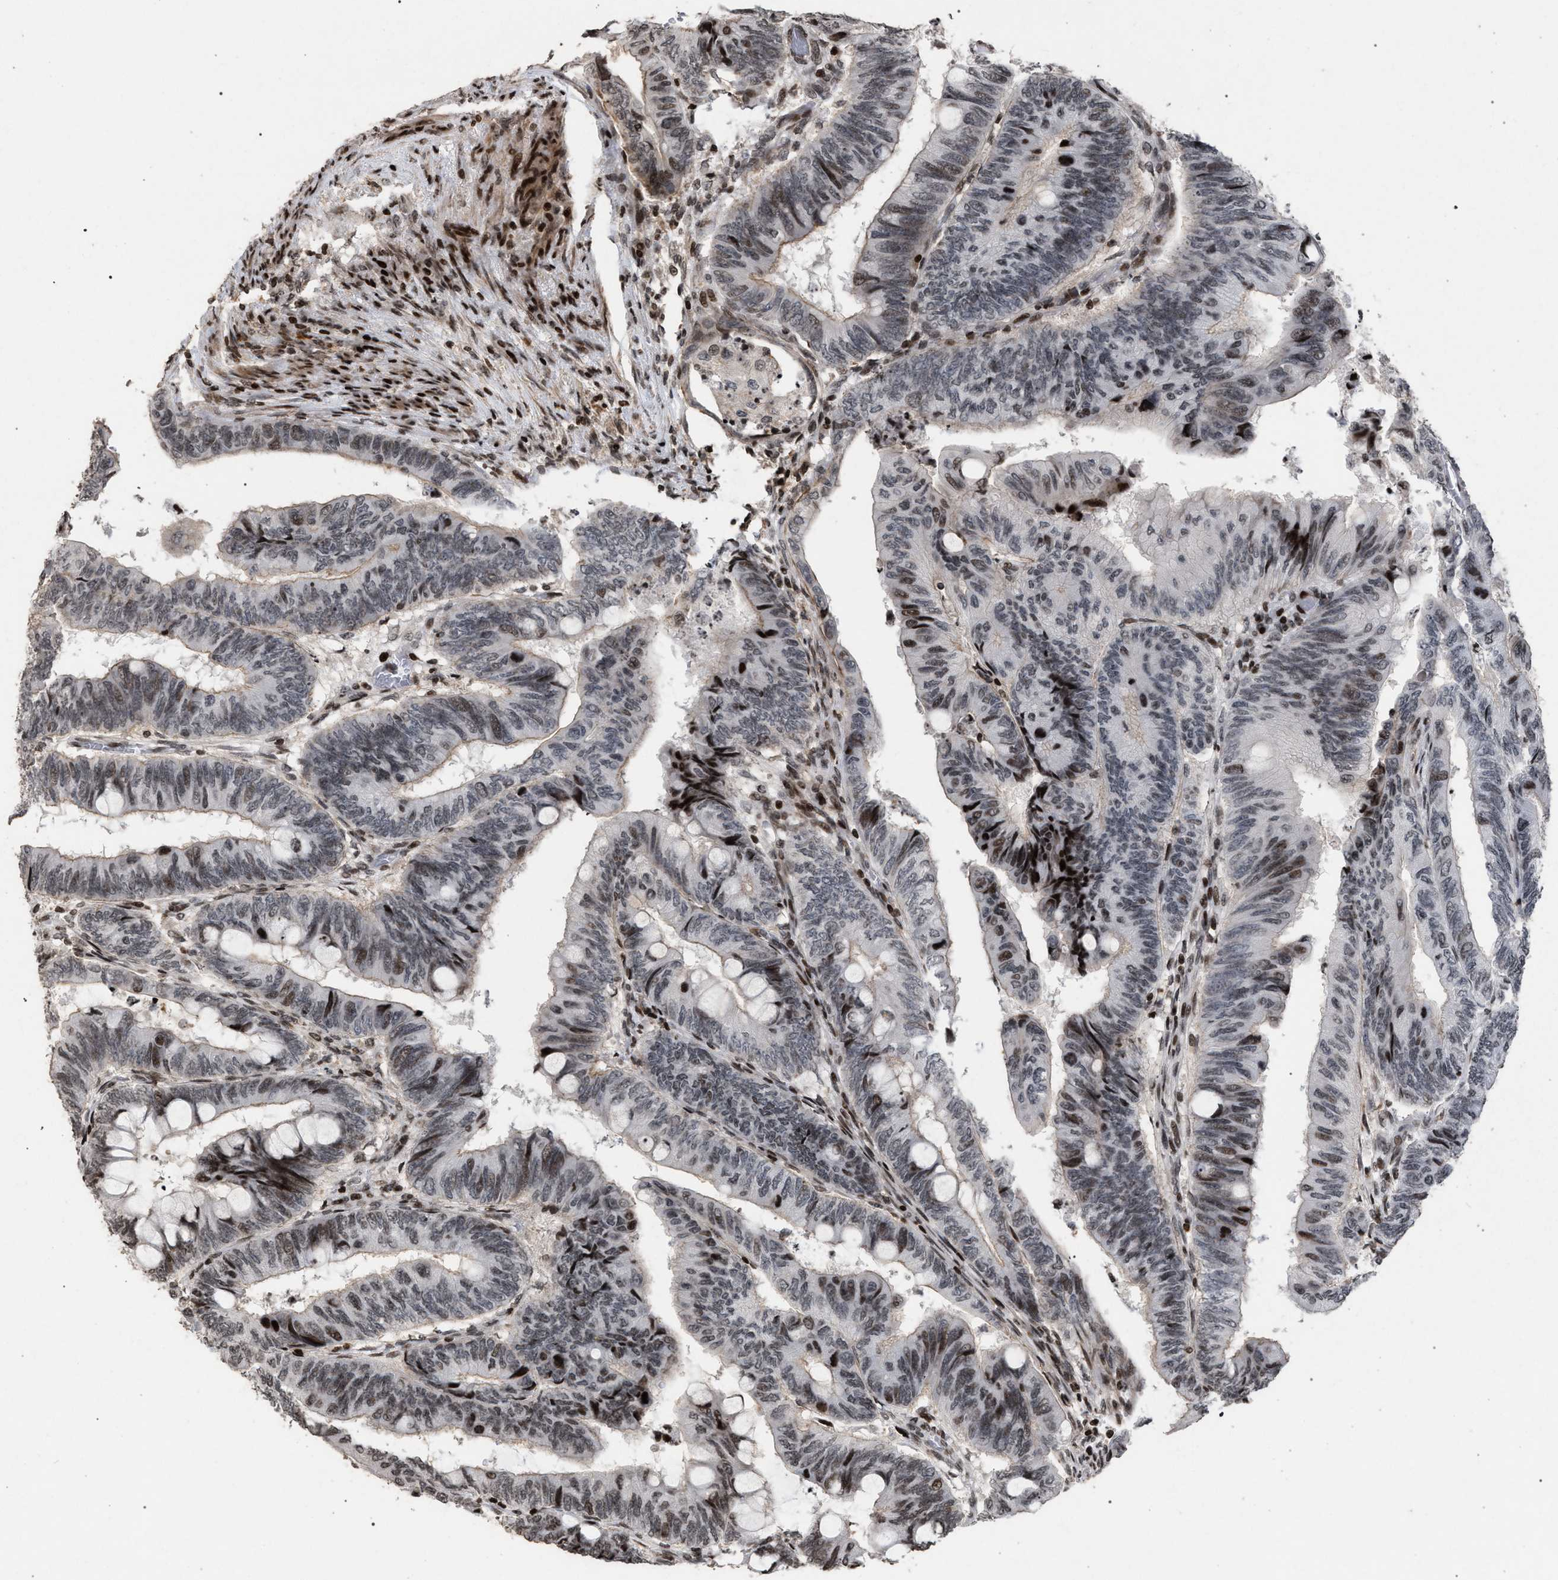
{"staining": {"intensity": "moderate", "quantity": "<25%", "location": "cytoplasmic/membranous,nuclear"}, "tissue": "colorectal cancer", "cell_type": "Tumor cells", "image_type": "cancer", "snomed": [{"axis": "morphology", "description": "Normal tissue, NOS"}, {"axis": "morphology", "description": "Adenocarcinoma, NOS"}, {"axis": "topography", "description": "Rectum"}, {"axis": "topography", "description": "Peripheral nerve tissue"}], "caption": "Tumor cells demonstrate low levels of moderate cytoplasmic/membranous and nuclear expression in about <25% of cells in human colorectal cancer (adenocarcinoma). Immunohistochemistry stains the protein of interest in brown and the nuclei are stained blue.", "gene": "FOXD3", "patient": {"sex": "male", "age": 92}}